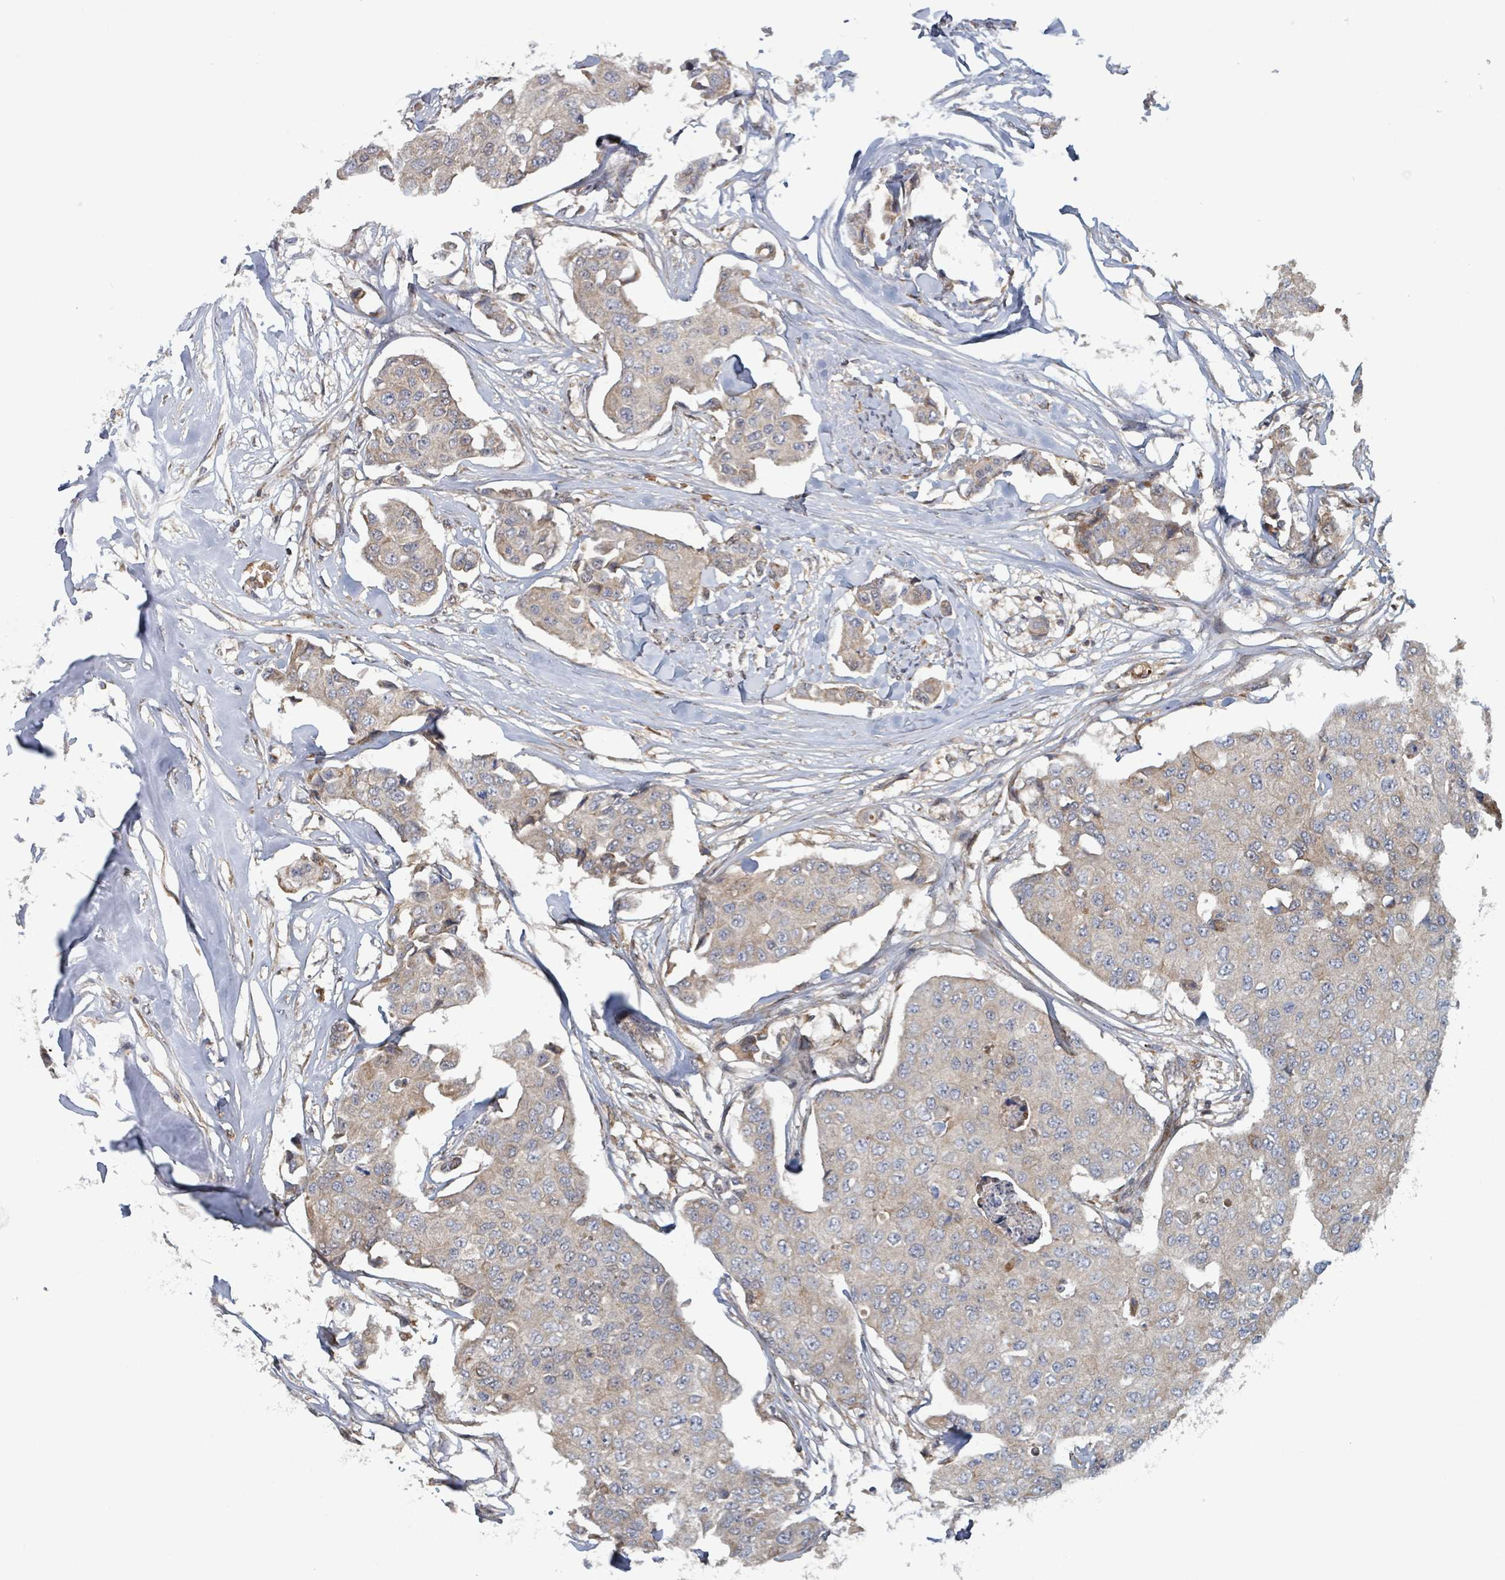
{"staining": {"intensity": "weak", "quantity": "25%-75%", "location": "cytoplasmic/membranous"}, "tissue": "breast cancer", "cell_type": "Tumor cells", "image_type": "cancer", "snomed": [{"axis": "morphology", "description": "Duct carcinoma"}, {"axis": "topography", "description": "Breast"}, {"axis": "topography", "description": "Lymph node"}], "caption": "This photomicrograph shows immunohistochemistry (IHC) staining of human breast infiltrating ductal carcinoma, with low weak cytoplasmic/membranous staining in about 25%-75% of tumor cells.", "gene": "HIVEP1", "patient": {"sex": "female", "age": 80}}